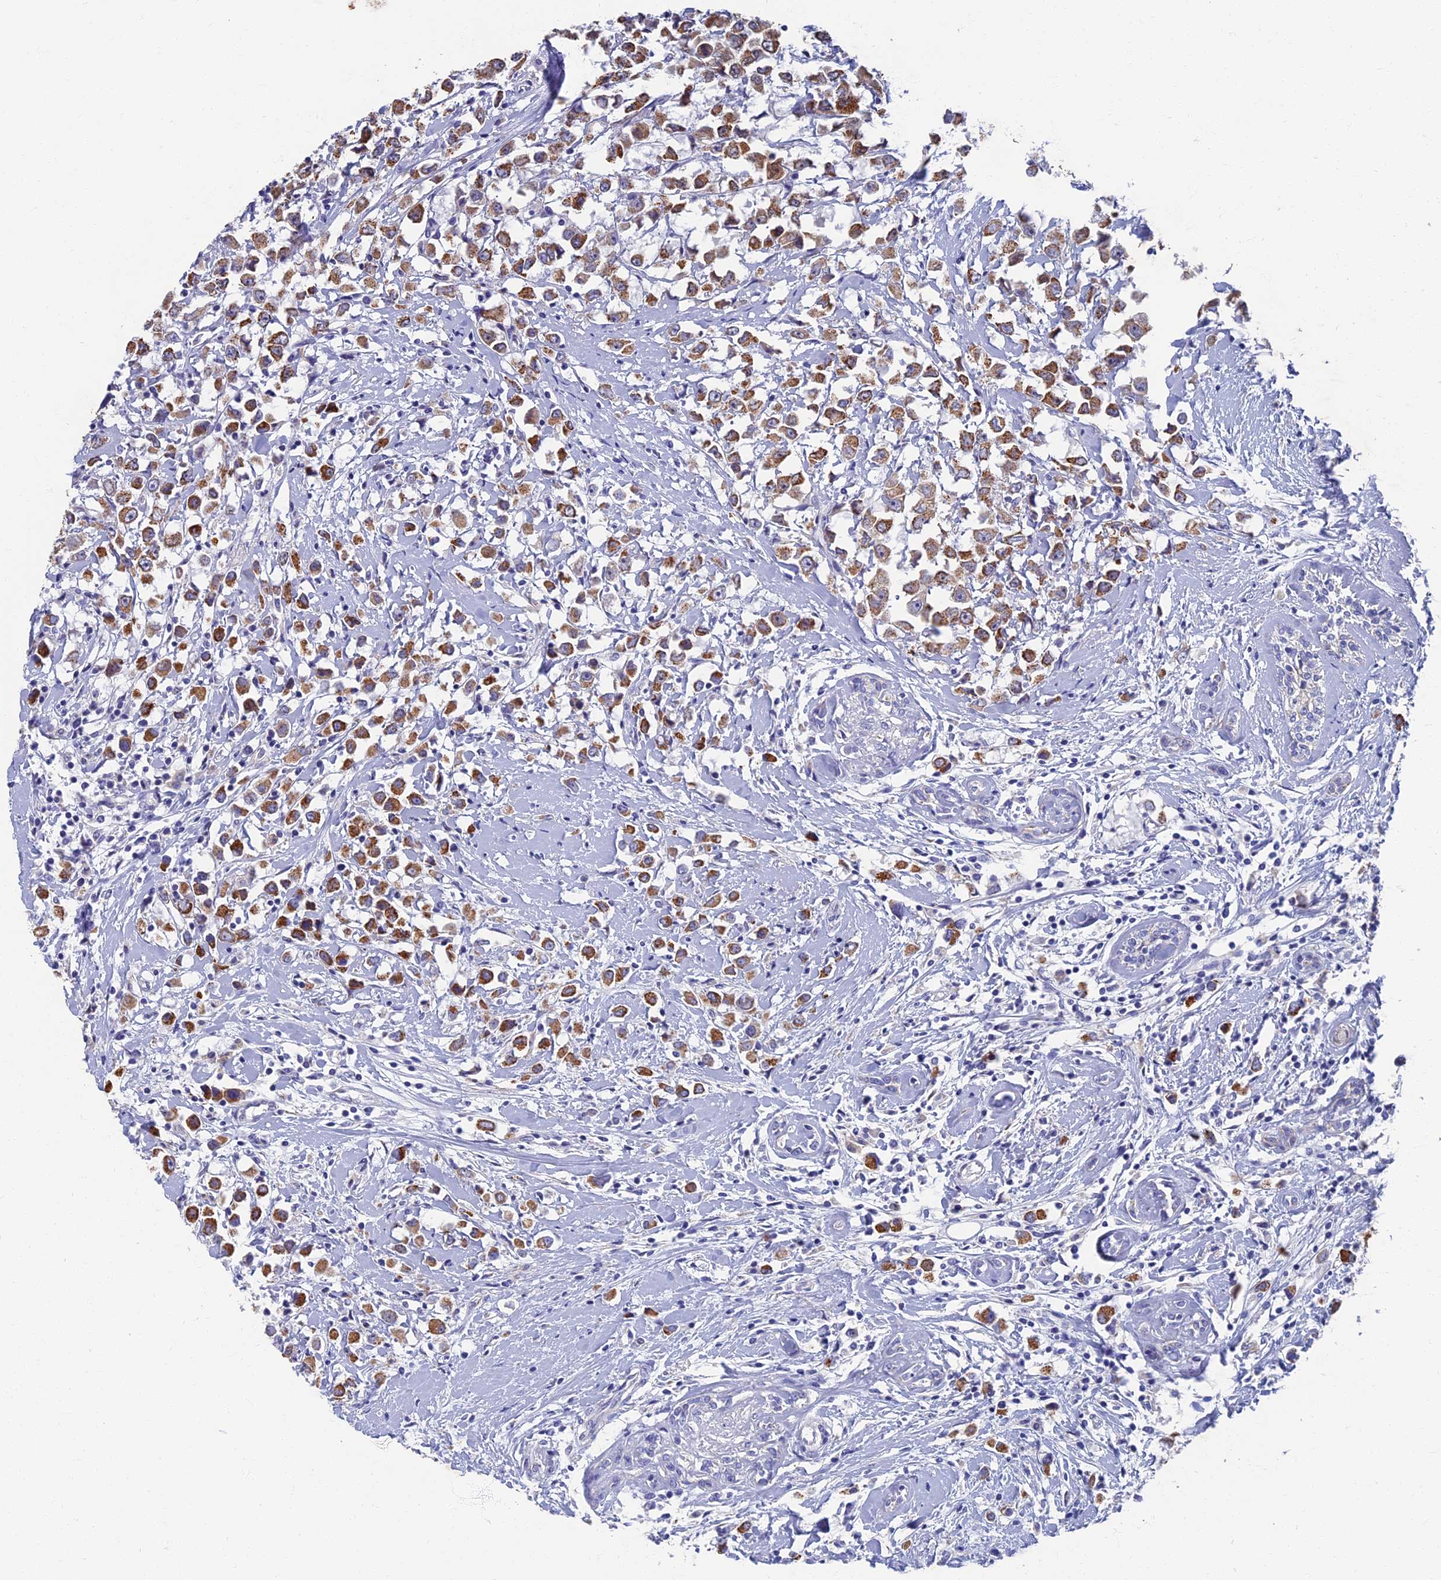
{"staining": {"intensity": "moderate", "quantity": ">75%", "location": "cytoplasmic/membranous"}, "tissue": "breast cancer", "cell_type": "Tumor cells", "image_type": "cancer", "snomed": [{"axis": "morphology", "description": "Duct carcinoma"}, {"axis": "topography", "description": "Breast"}], "caption": "Protein expression by immunohistochemistry (IHC) reveals moderate cytoplasmic/membranous positivity in about >75% of tumor cells in invasive ductal carcinoma (breast). The staining was performed using DAB (3,3'-diaminobenzidine) to visualize the protein expression in brown, while the nuclei were stained in blue with hematoxylin (Magnification: 20x).", "gene": "OAT", "patient": {"sex": "female", "age": 87}}